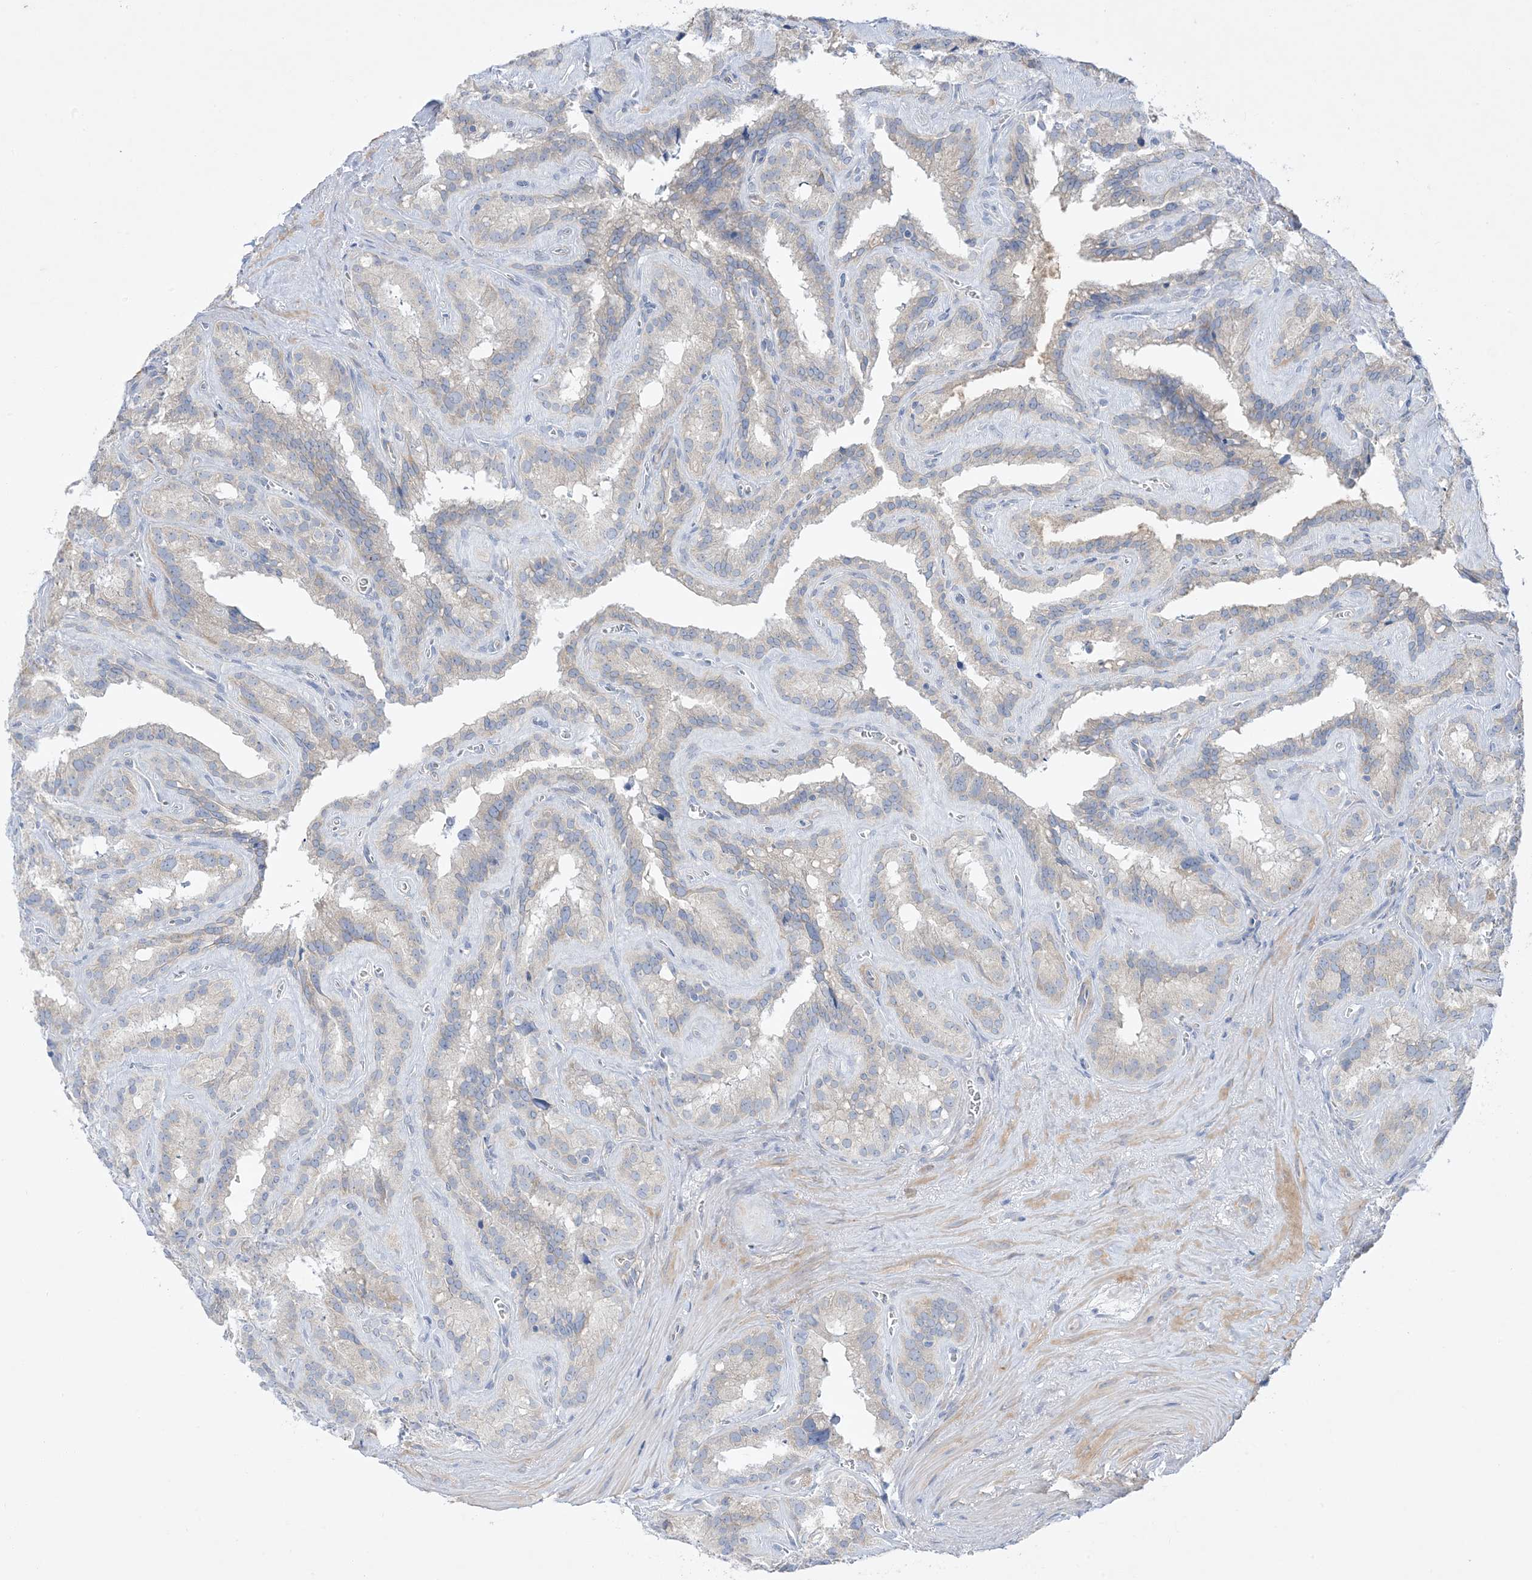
{"staining": {"intensity": "negative", "quantity": "none", "location": "none"}, "tissue": "seminal vesicle", "cell_type": "Glandular cells", "image_type": "normal", "snomed": [{"axis": "morphology", "description": "Normal tissue, NOS"}, {"axis": "topography", "description": "Prostate"}, {"axis": "topography", "description": "Seminal veicle"}], "caption": "This is an immunohistochemistry image of normal seminal vesicle. There is no positivity in glandular cells.", "gene": "FAM184A", "patient": {"sex": "male", "age": 59}}